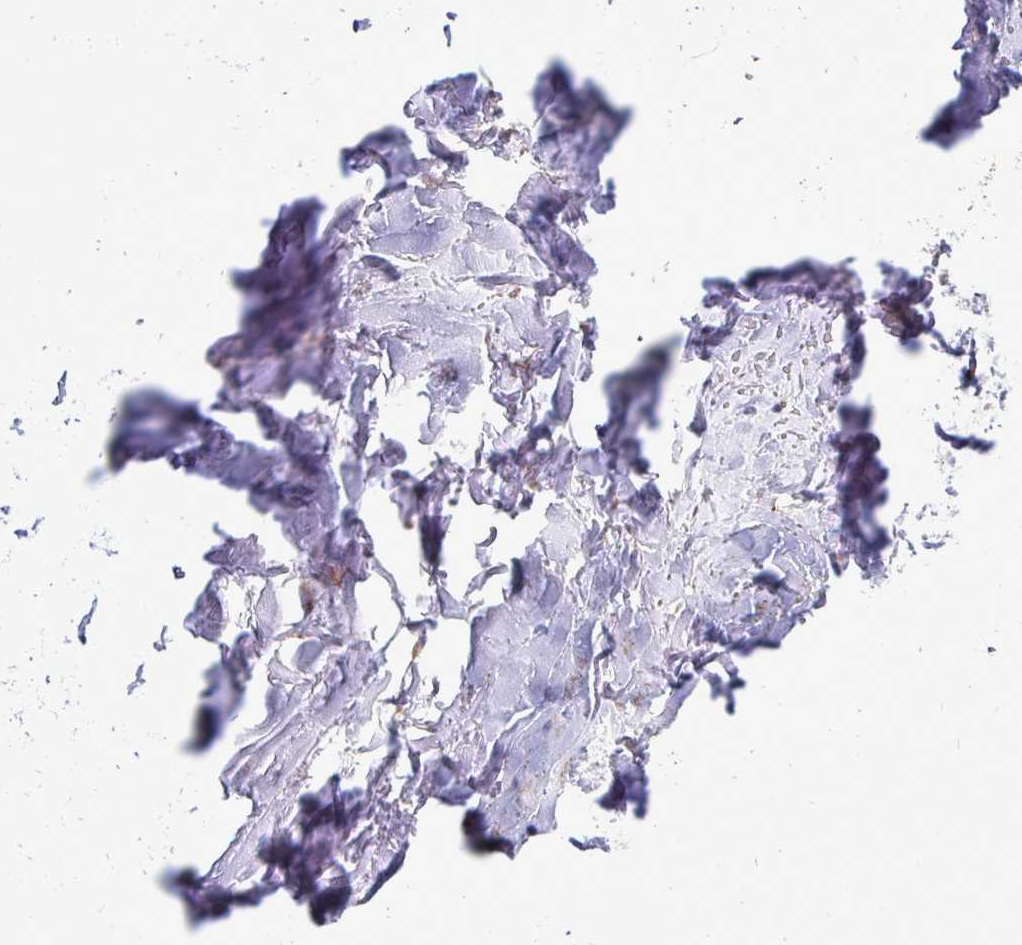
{"staining": {"intensity": "moderate", "quantity": "25%-75%", "location": "cytoplasmic/membranous"}, "tissue": "soft tissue", "cell_type": "Chondrocytes", "image_type": "normal", "snomed": [{"axis": "morphology", "description": "Normal tissue, NOS"}, {"axis": "topography", "description": "Cartilage tissue"}, {"axis": "topography", "description": "Bronchus"}], "caption": "Immunohistochemistry photomicrograph of normal human soft tissue stained for a protein (brown), which displays medium levels of moderate cytoplasmic/membranous staining in approximately 25%-75% of chondrocytes.", "gene": "FMR1", "patient": {"sex": "female", "age": 79}}